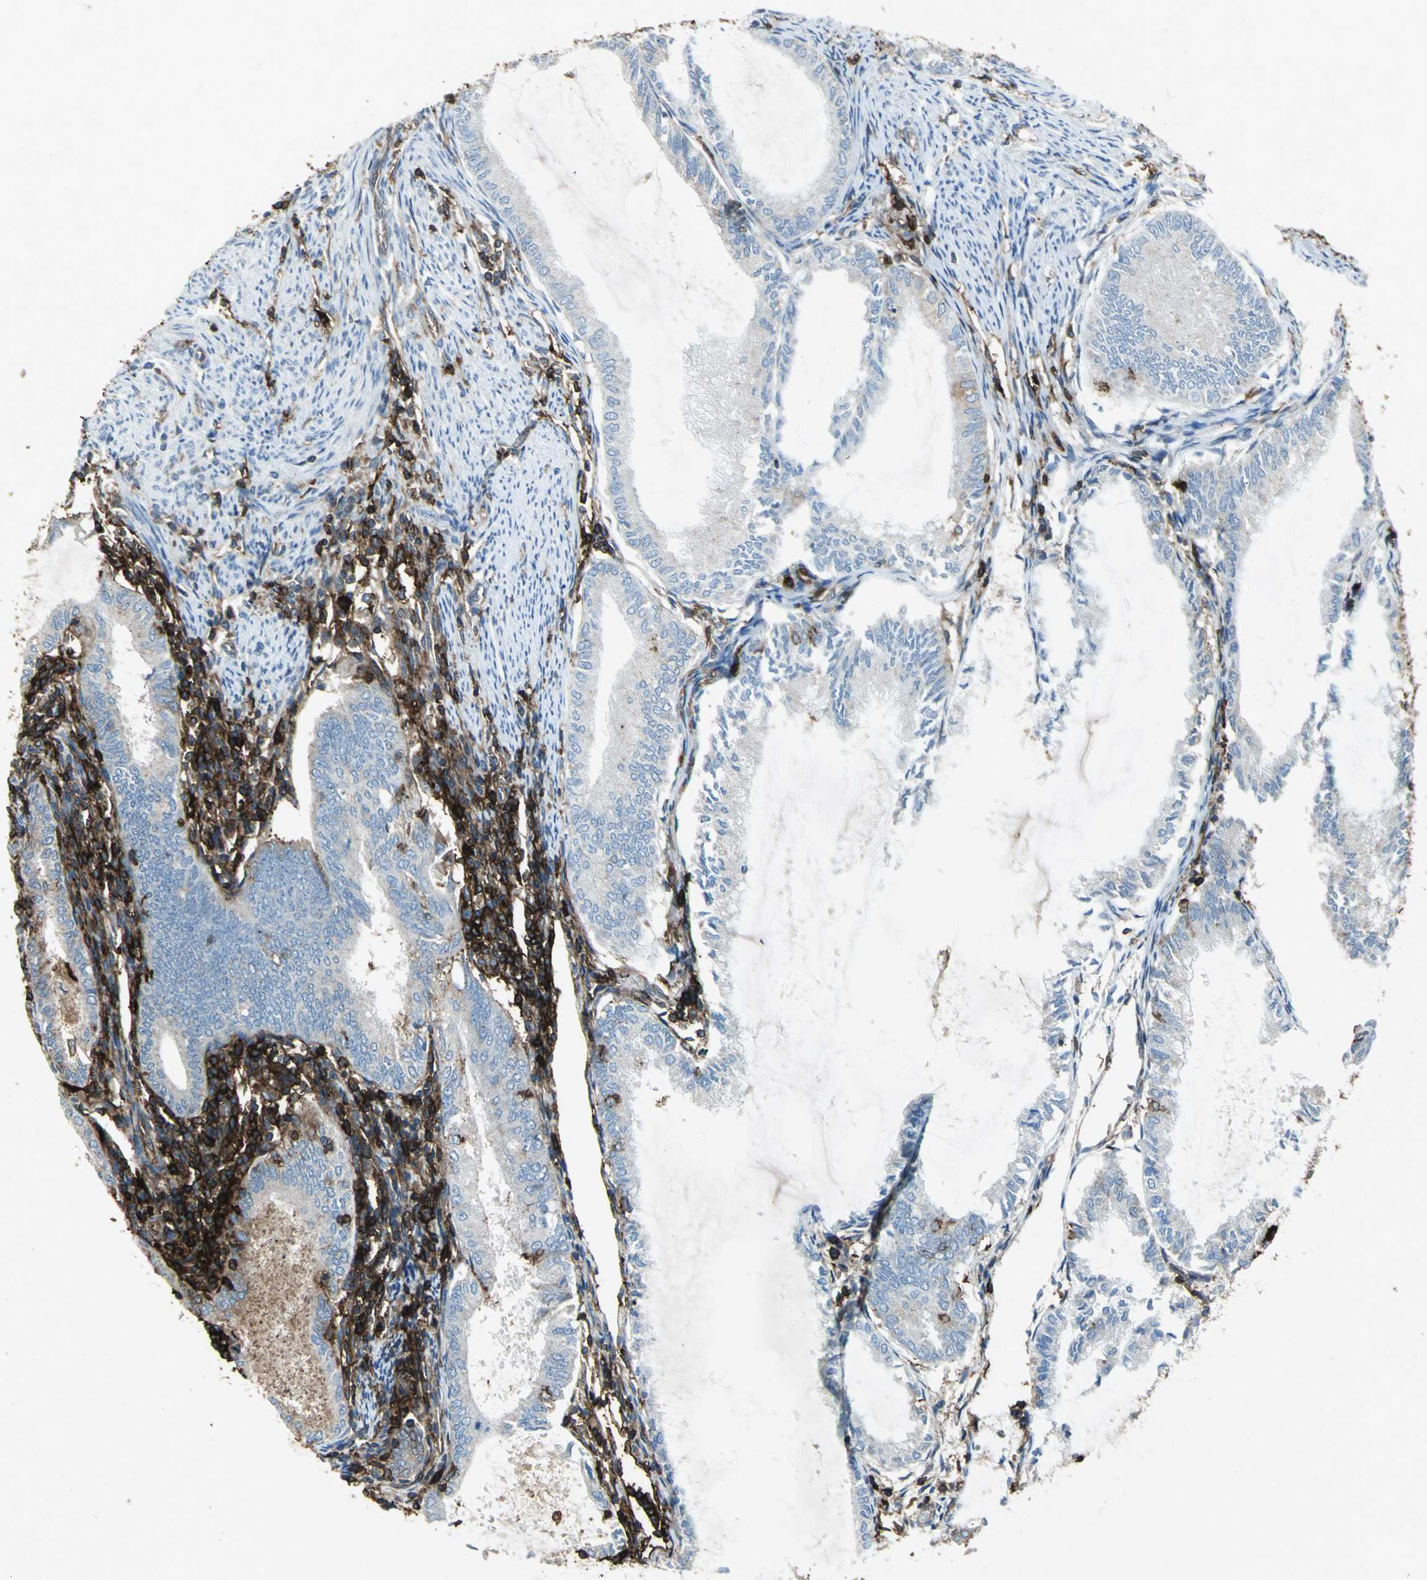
{"staining": {"intensity": "negative", "quantity": "none", "location": "none"}, "tissue": "endometrial cancer", "cell_type": "Tumor cells", "image_type": "cancer", "snomed": [{"axis": "morphology", "description": "Adenocarcinoma, NOS"}, {"axis": "topography", "description": "Endometrium"}], "caption": "An IHC histopathology image of endometrial adenocarcinoma is shown. There is no staining in tumor cells of endometrial adenocarcinoma.", "gene": "CCR6", "patient": {"sex": "female", "age": 86}}